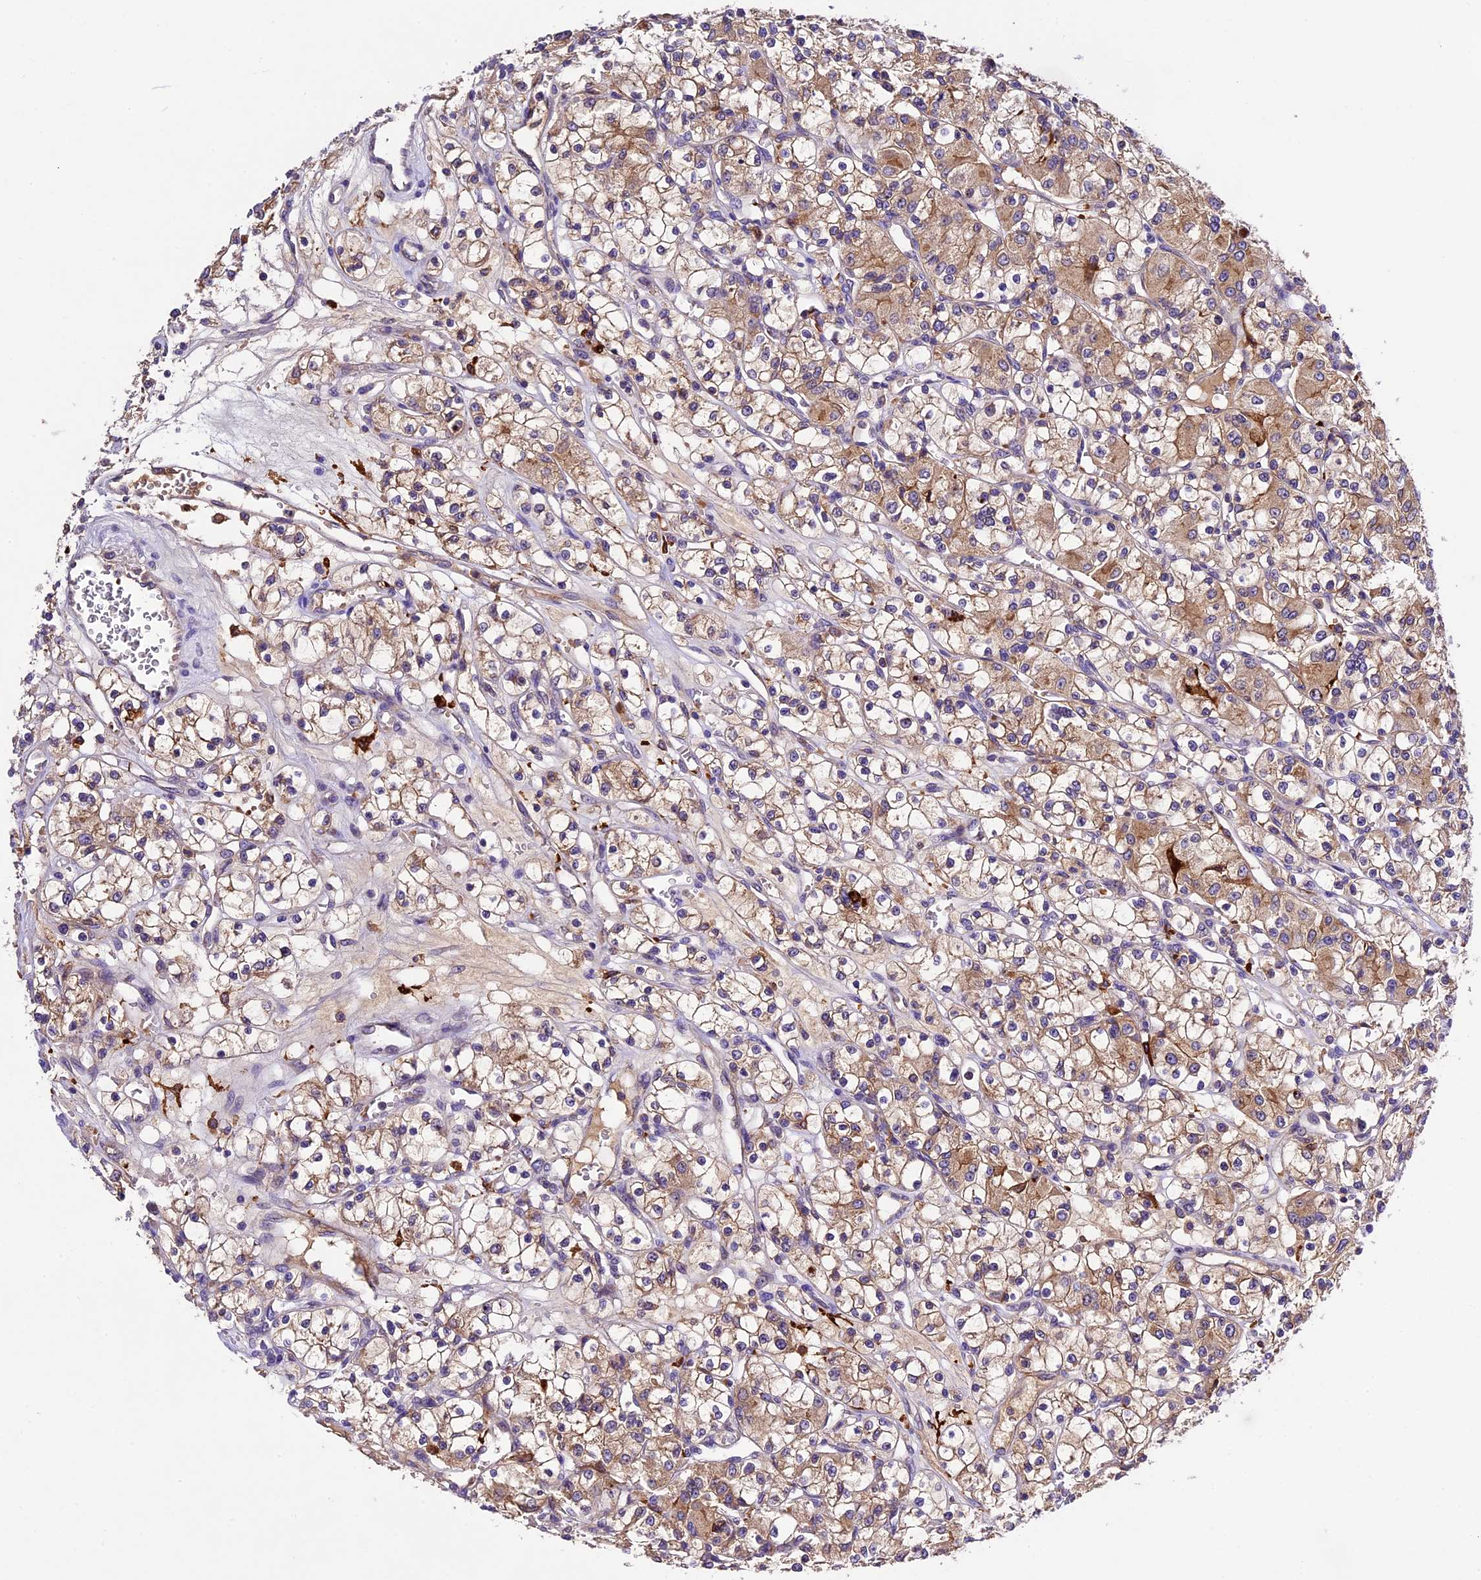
{"staining": {"intensity": "weak", "quantity": ">75%", "location": "cytoplasmic/membranous"}, "tissue": "renal cancer", "cell_type": "Tumor cells", "image_type": "cancer", "snomed": [{"axis": "morphology", "description": "Adenocarcinoma, NOS"}, {"axis": "topography", "description": "Kidney"}], "caption": "Immunohistochemistry image of renal cancer (adenocarcinoma) stained for a protein (brown), which exhibits low levels of weak cytoplasmic/membranous expression in about >75% of tumor cells.", "gene": "CILP2", "patient": {"sex": "female", "age": 59}}